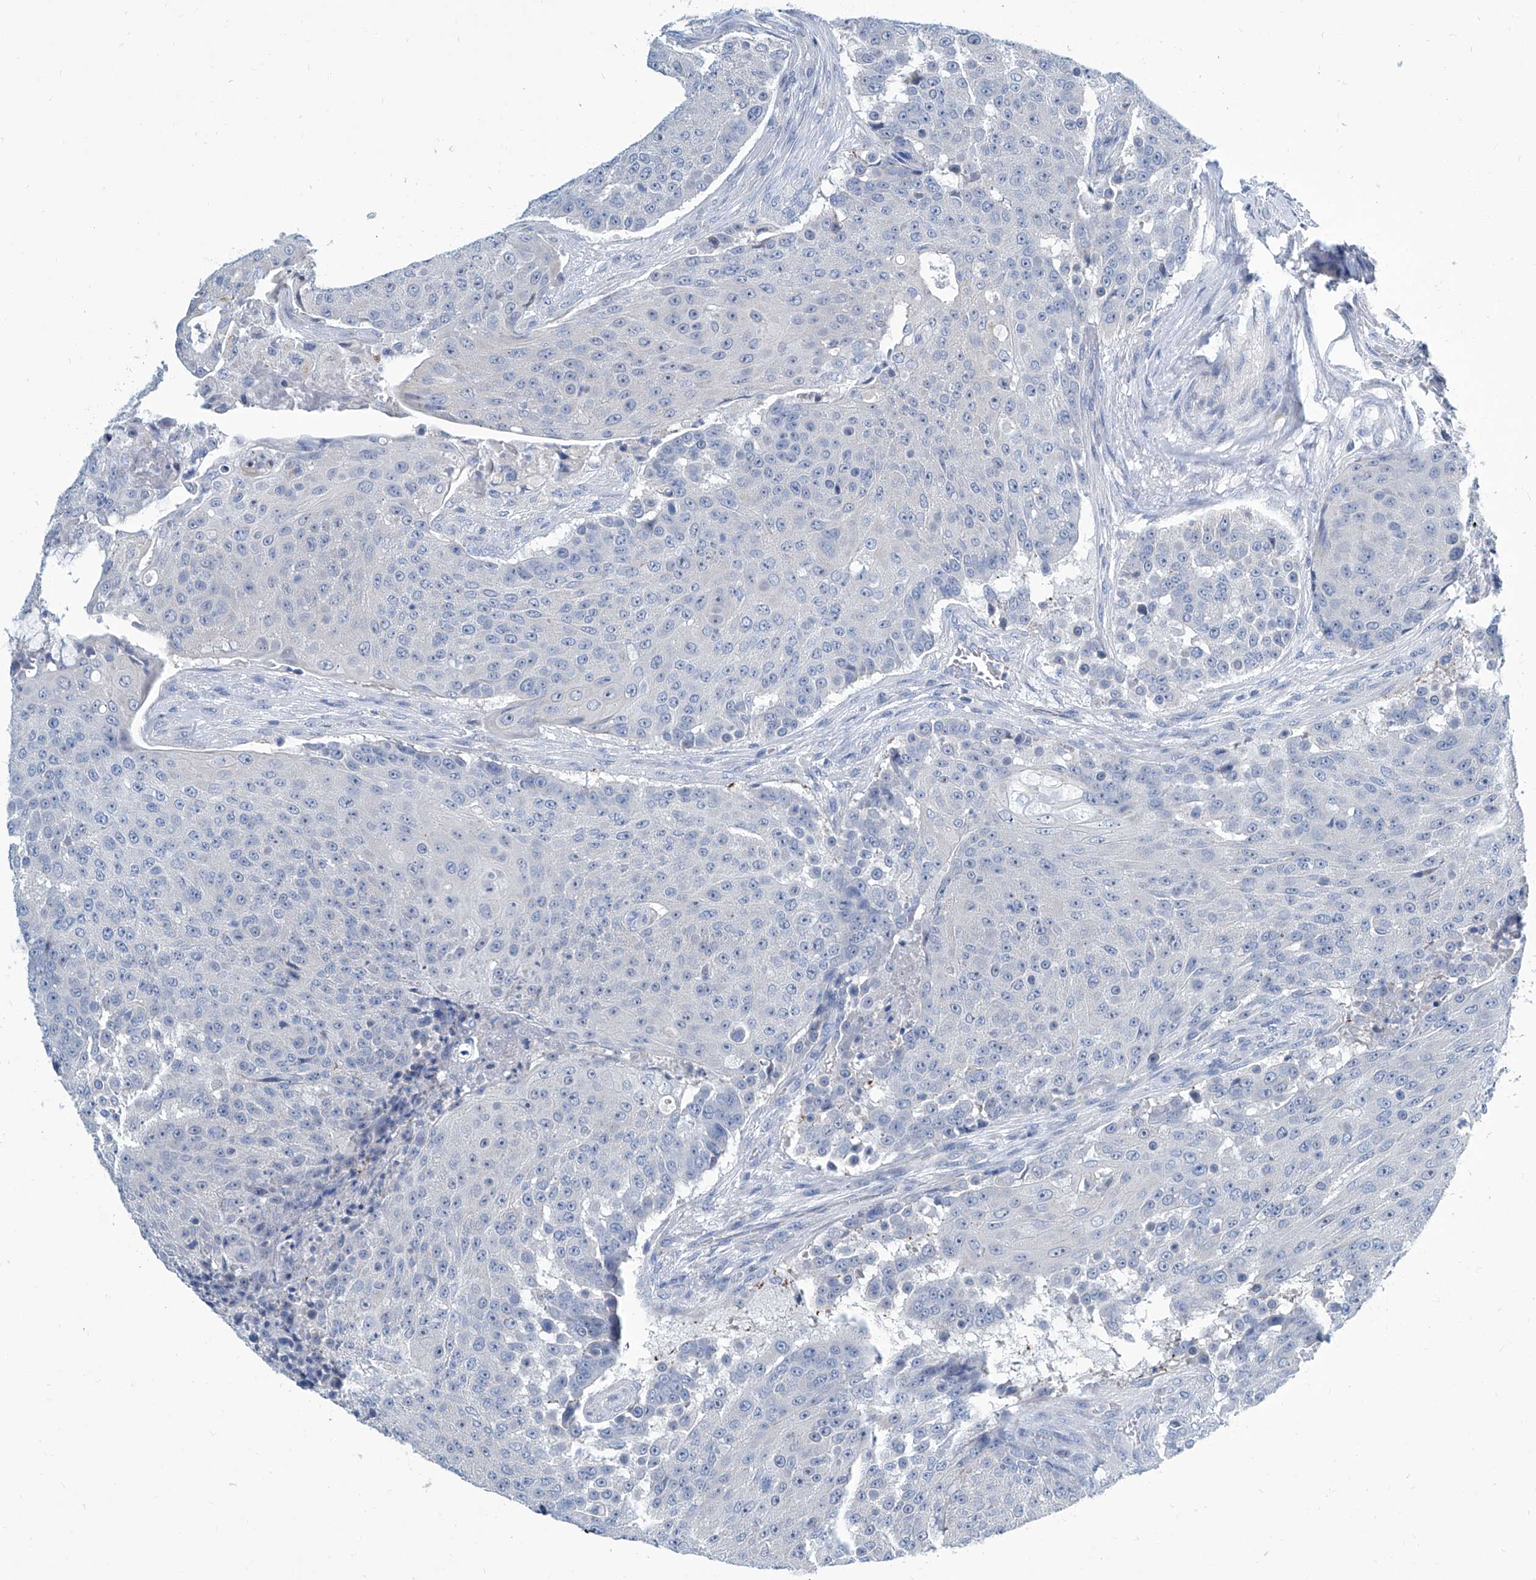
{"staining": {"intensity": "negative", "quantity": "none", "location": "none"}, "tissue": "urothelial cancer", "cell_type": "Tumor cells", "image_type": "cancer", "snomed": [{"axis": "morphology", "description": "Urothelial carcinoma, High grade"}, {"axis": "topography", "description": "Urinary bladder"}], "caption": "IHC photomicrograph of urothelial cancer stained for a protein (brown), which shows no positivity in tumor cells.", "gene": "ZNF519", "patient": {"sex": "female", "age": 63}}